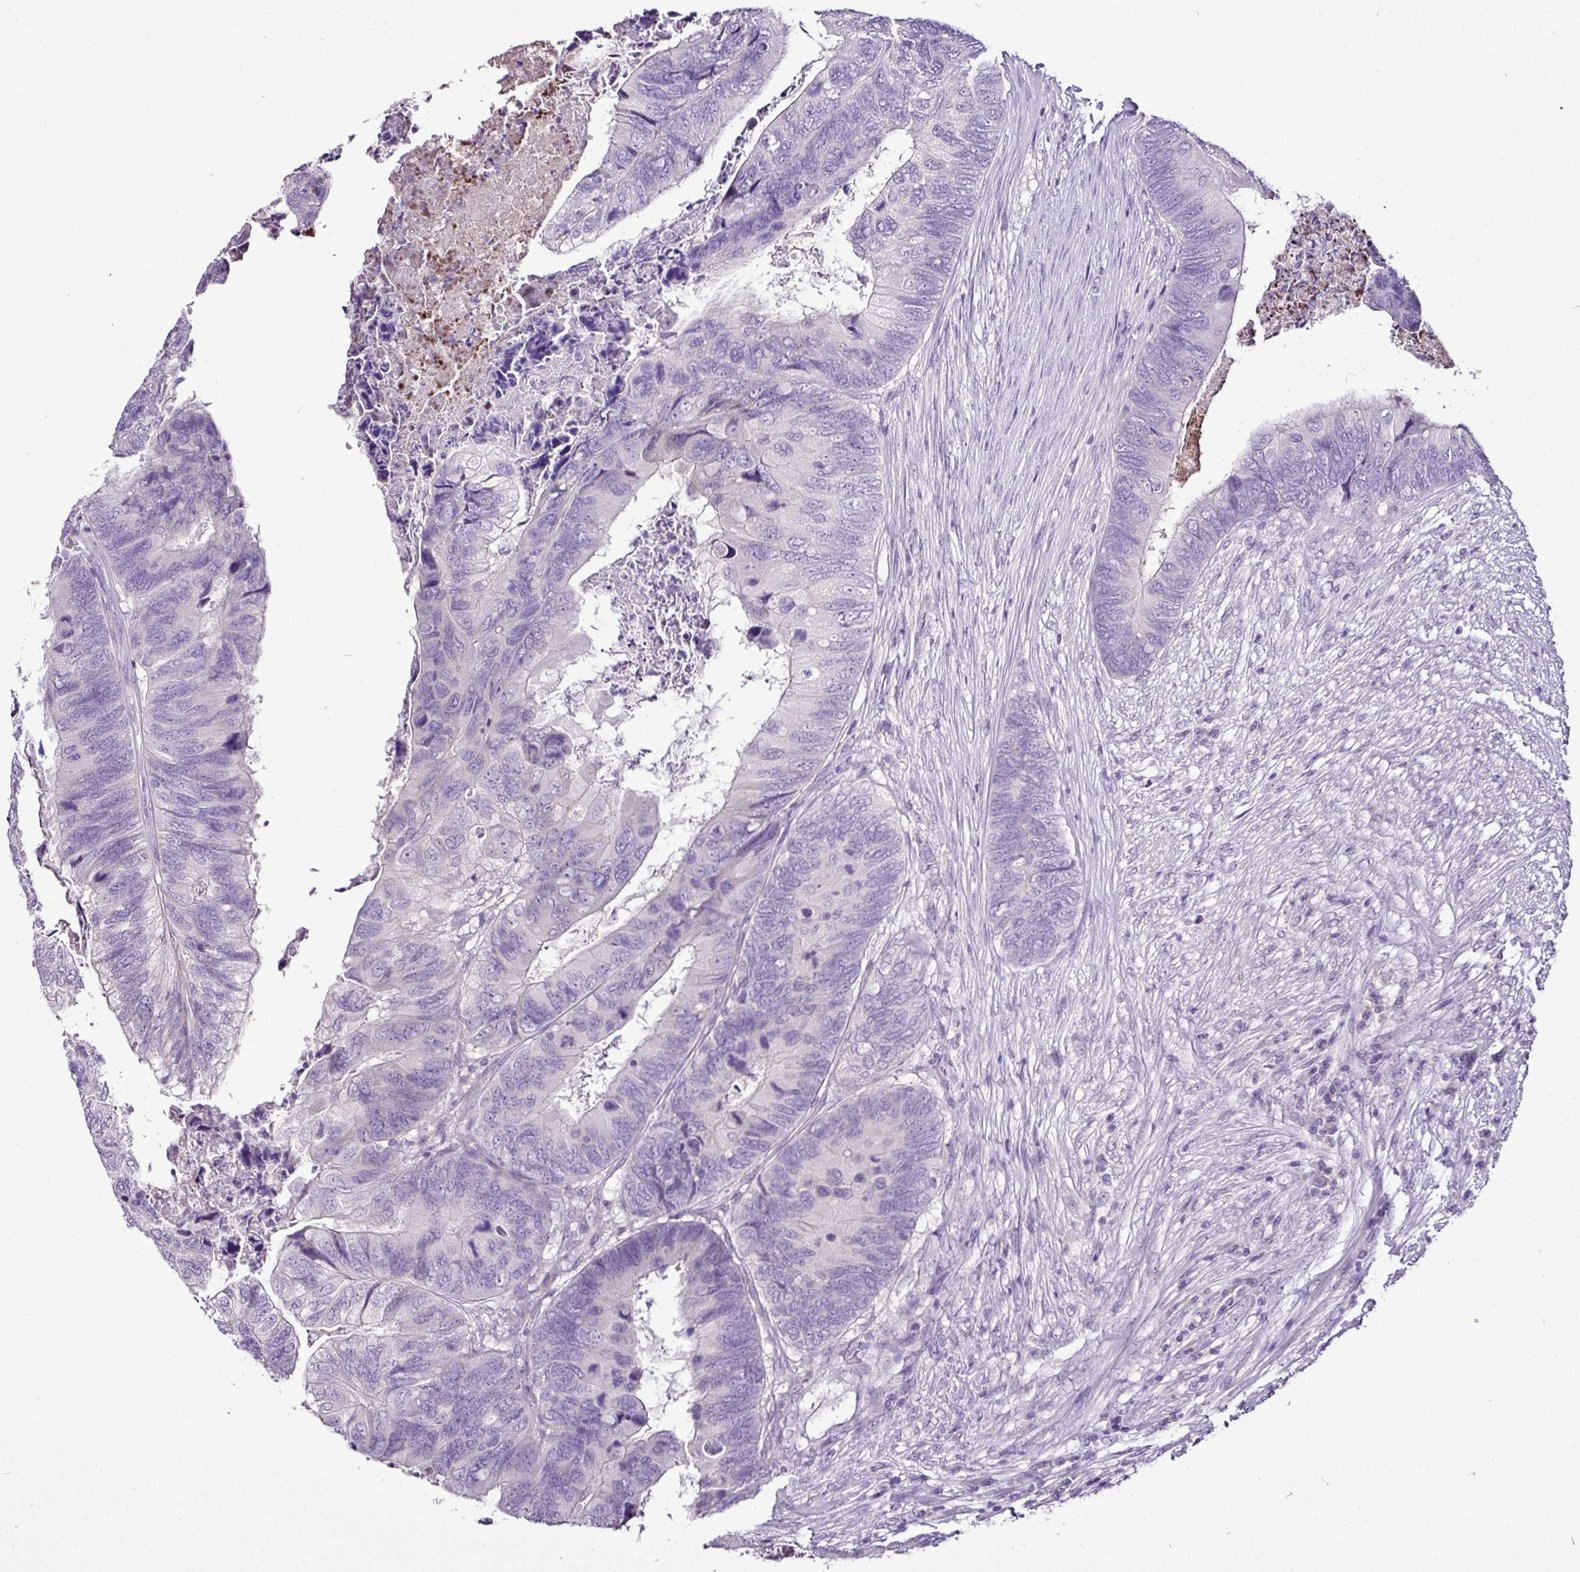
{"staining": {"intensity": "negative", "quantity": "none", "location": "none"}, "tissue": "colorectal cancer", "cell_type": "Tumor cells", "image_type": "cancer", "snomed": [{"axis": "morphology", "description": "Adenocarcinoma, NOS"}, {"axis": "topography", "description": "Colon"}], "caption": "A histopathology image of adenocarcinoma (colorectal) stained for a protein demonstrates no brown staining in tumor cells.", "gene": "ESR1", "patient": {"sex": "female", "age": 67}}